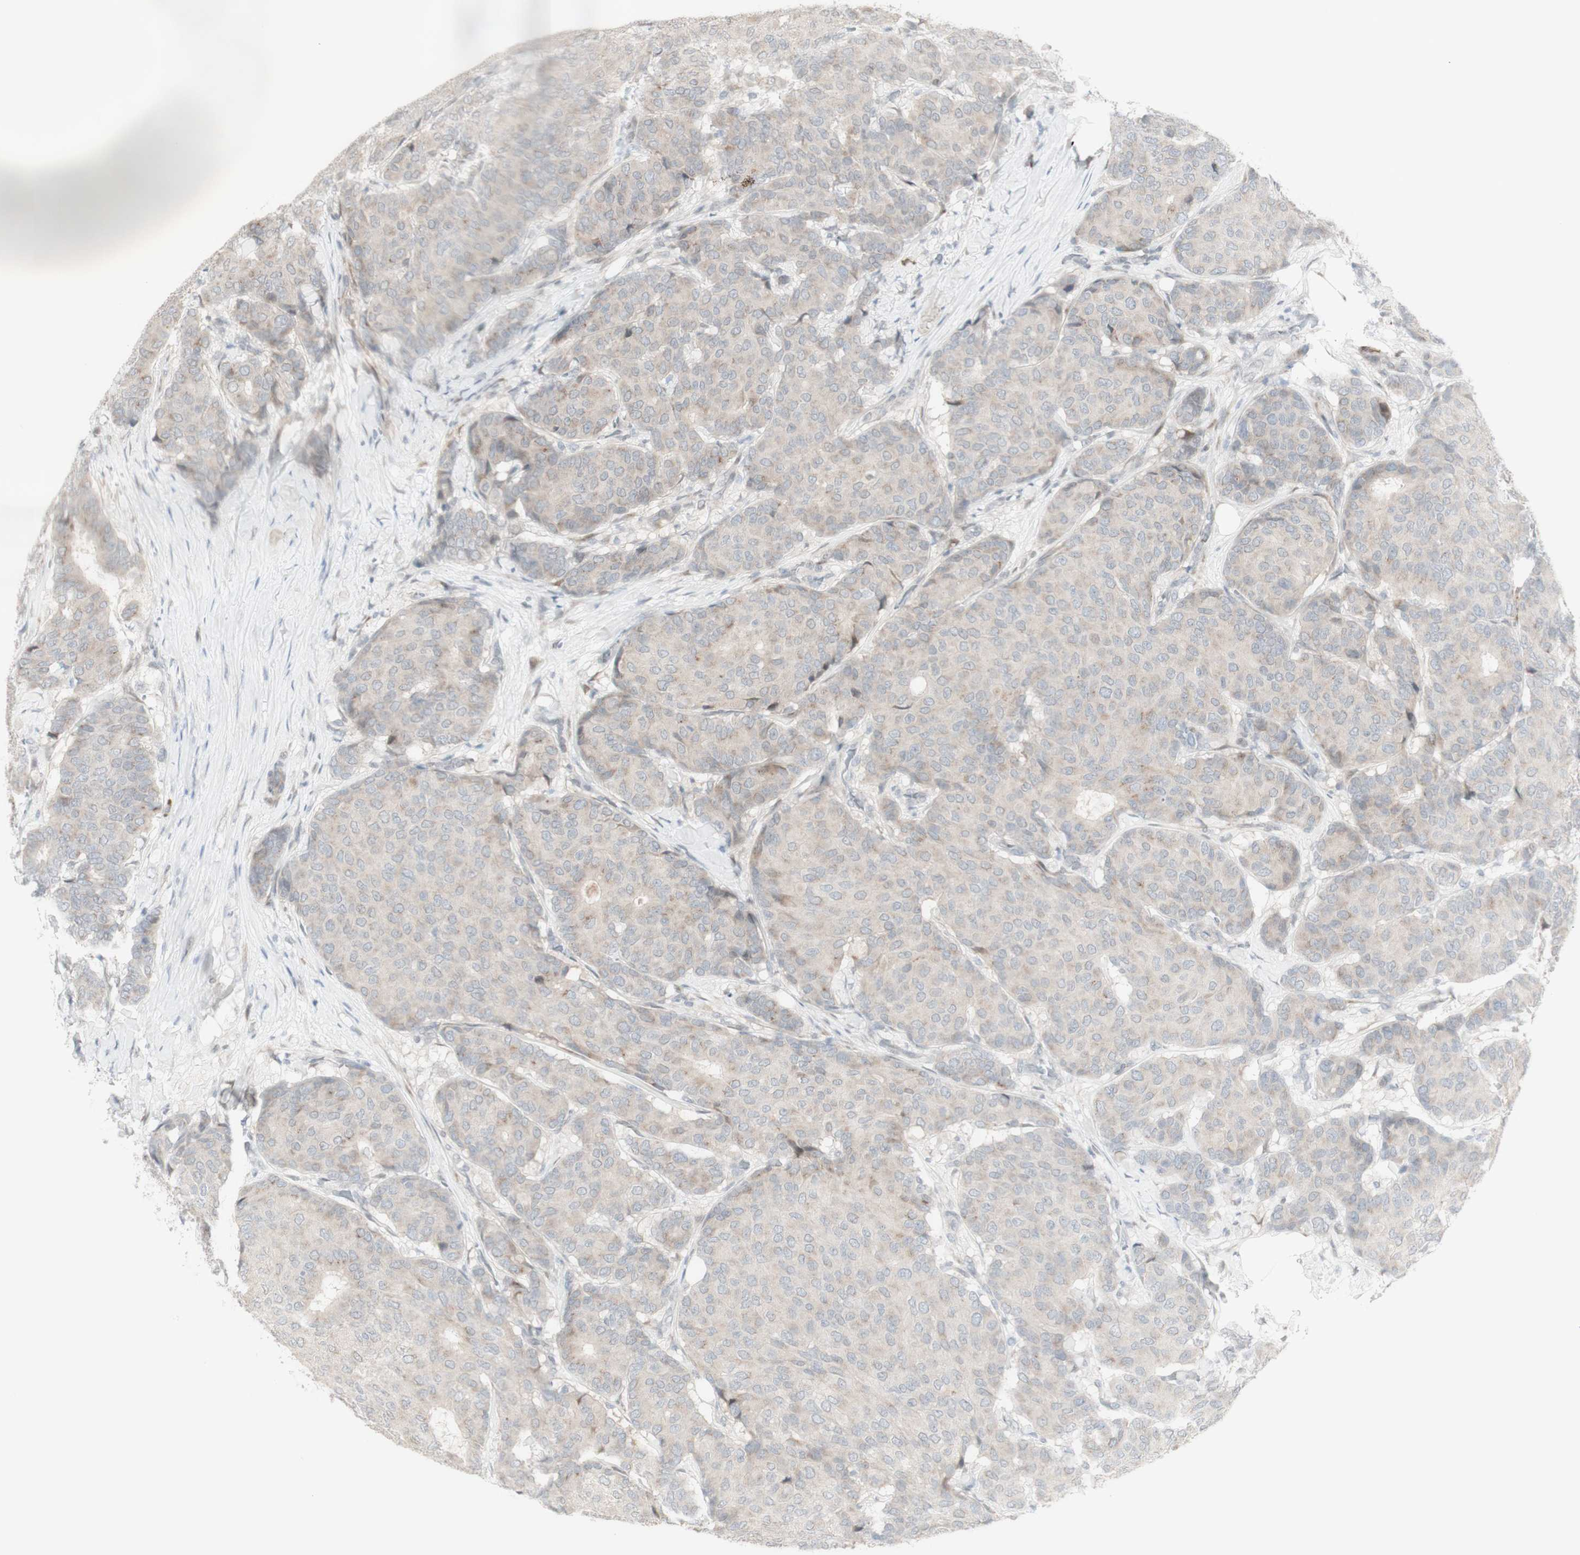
{"staining": {"intensity": "weak", "quantity": "<25%", "location": "cytoplasmic/membranous"}, "tissue": "breast cancer", "cell_type": "Tumor cells", "image_type": "cancer", "snomed": [{"axis": "morphology", "description": "Duct carcinoma"}, {"axis": "topography", "description": "Breast"}], "caption": "Immunohistochemistry (IHC) of breast invasive ductal carcinoma shows no expression in tumor cells. (DAB immunohistochemistry (IHC) visualized using brightfield microscopy, high magnification).", "gene": "C1orf116", "patient": {"sex": "female", "age": 75}}